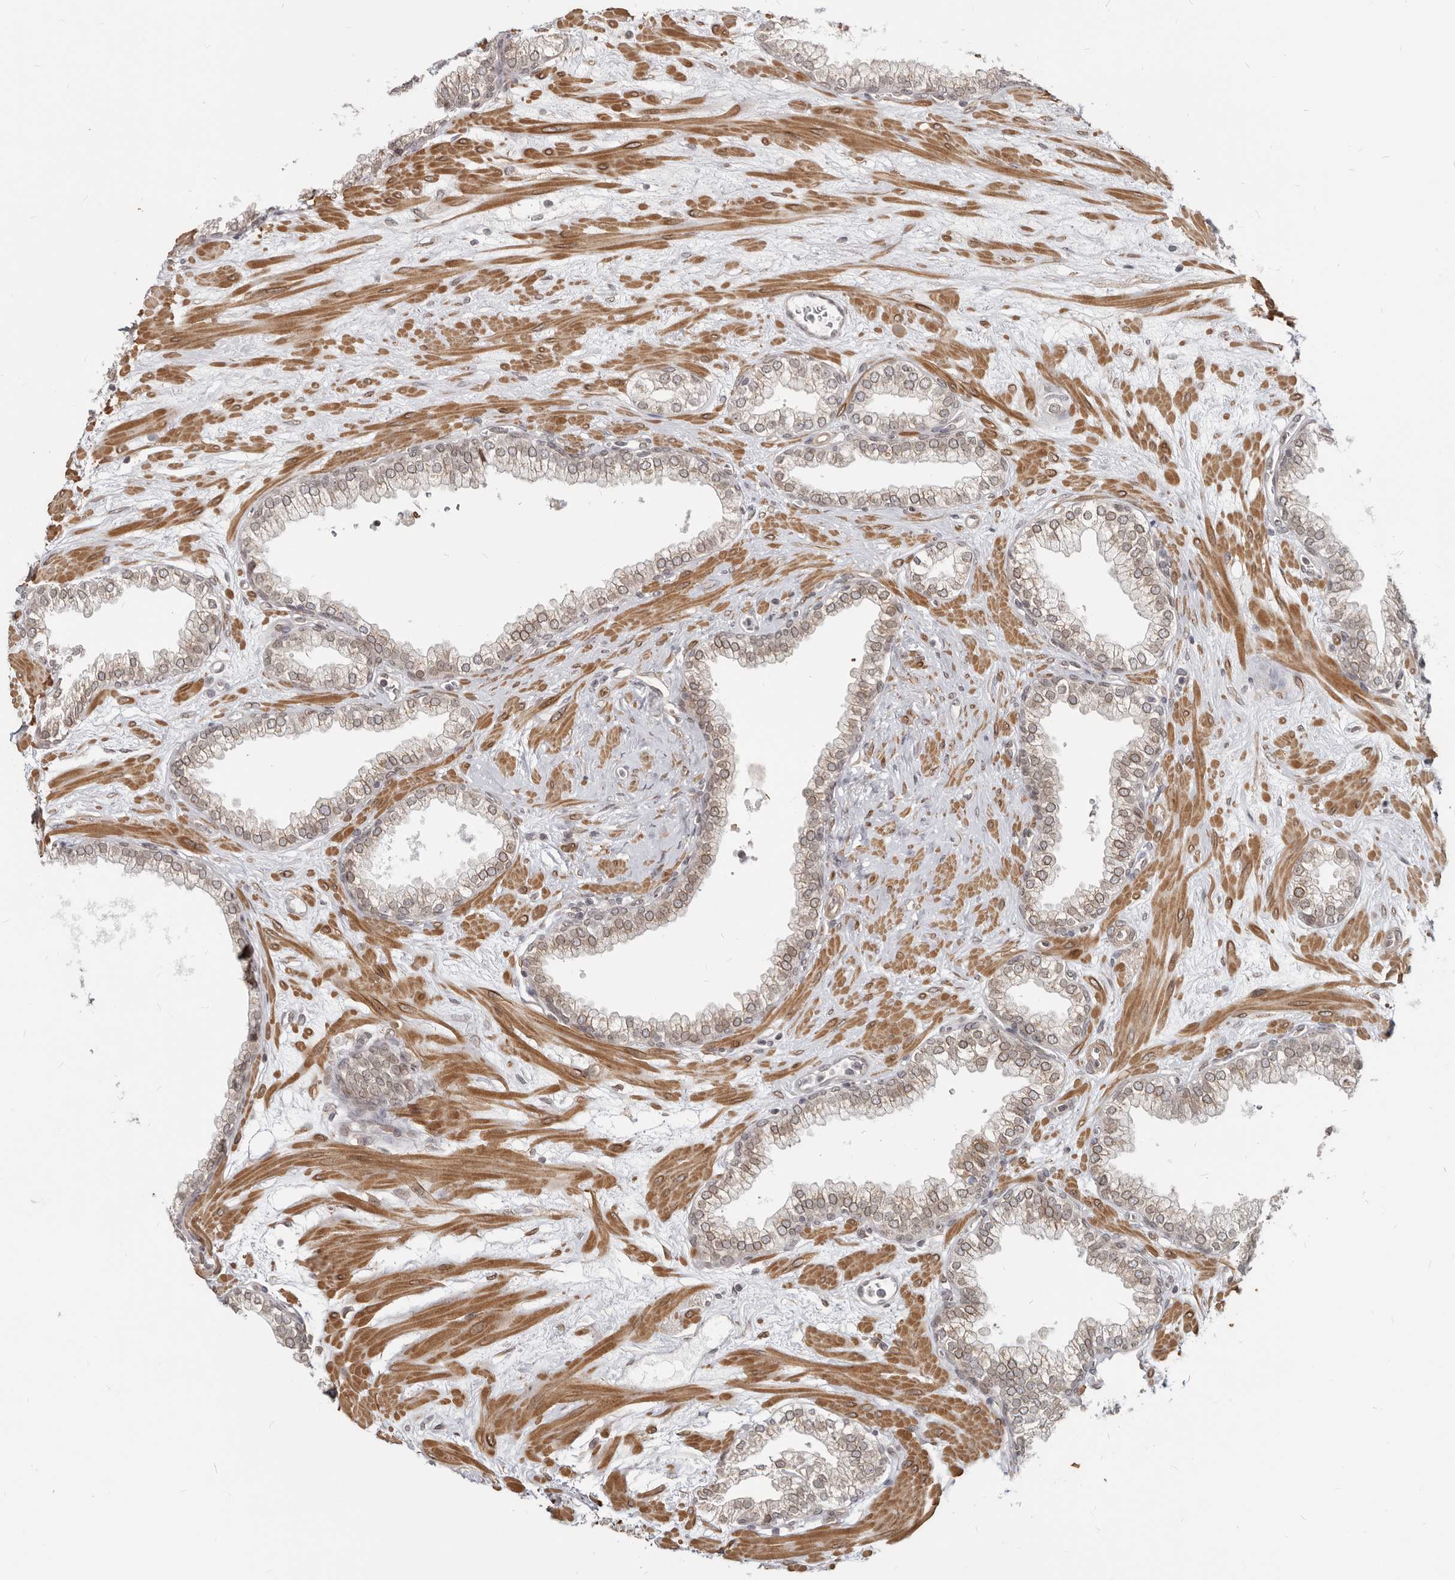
{"staining": {"intensity": "weak", "quantity": "25%-75%", "location": "cytoplasmic/membranous,nuclear"}, "tissue": "prostate", "cell_type": "Glandular cells", "image_type": "normal", "snomed": [{"axis": "morphology", "description": "Normal tissue, NOS"}, {"axis": "morphology", "description": "Urothelial carcinoma, Low grade"}, {"axis": "topography", "description": "Urinary bladder"}, {"axis": "topography", "description": "Prostate"}], "caption": "This photomicrograph demonstrates unremarkable prostate stained with immunohistochemistry (IHC) to label a protein in brown. The cytoplasmic/membranous,nuclear of glandular cells show weak positivity for the protein. Nuclei are counter-stained blue.", "gene": "NUP153", "patient": {"sex": "male", "age": 60}}